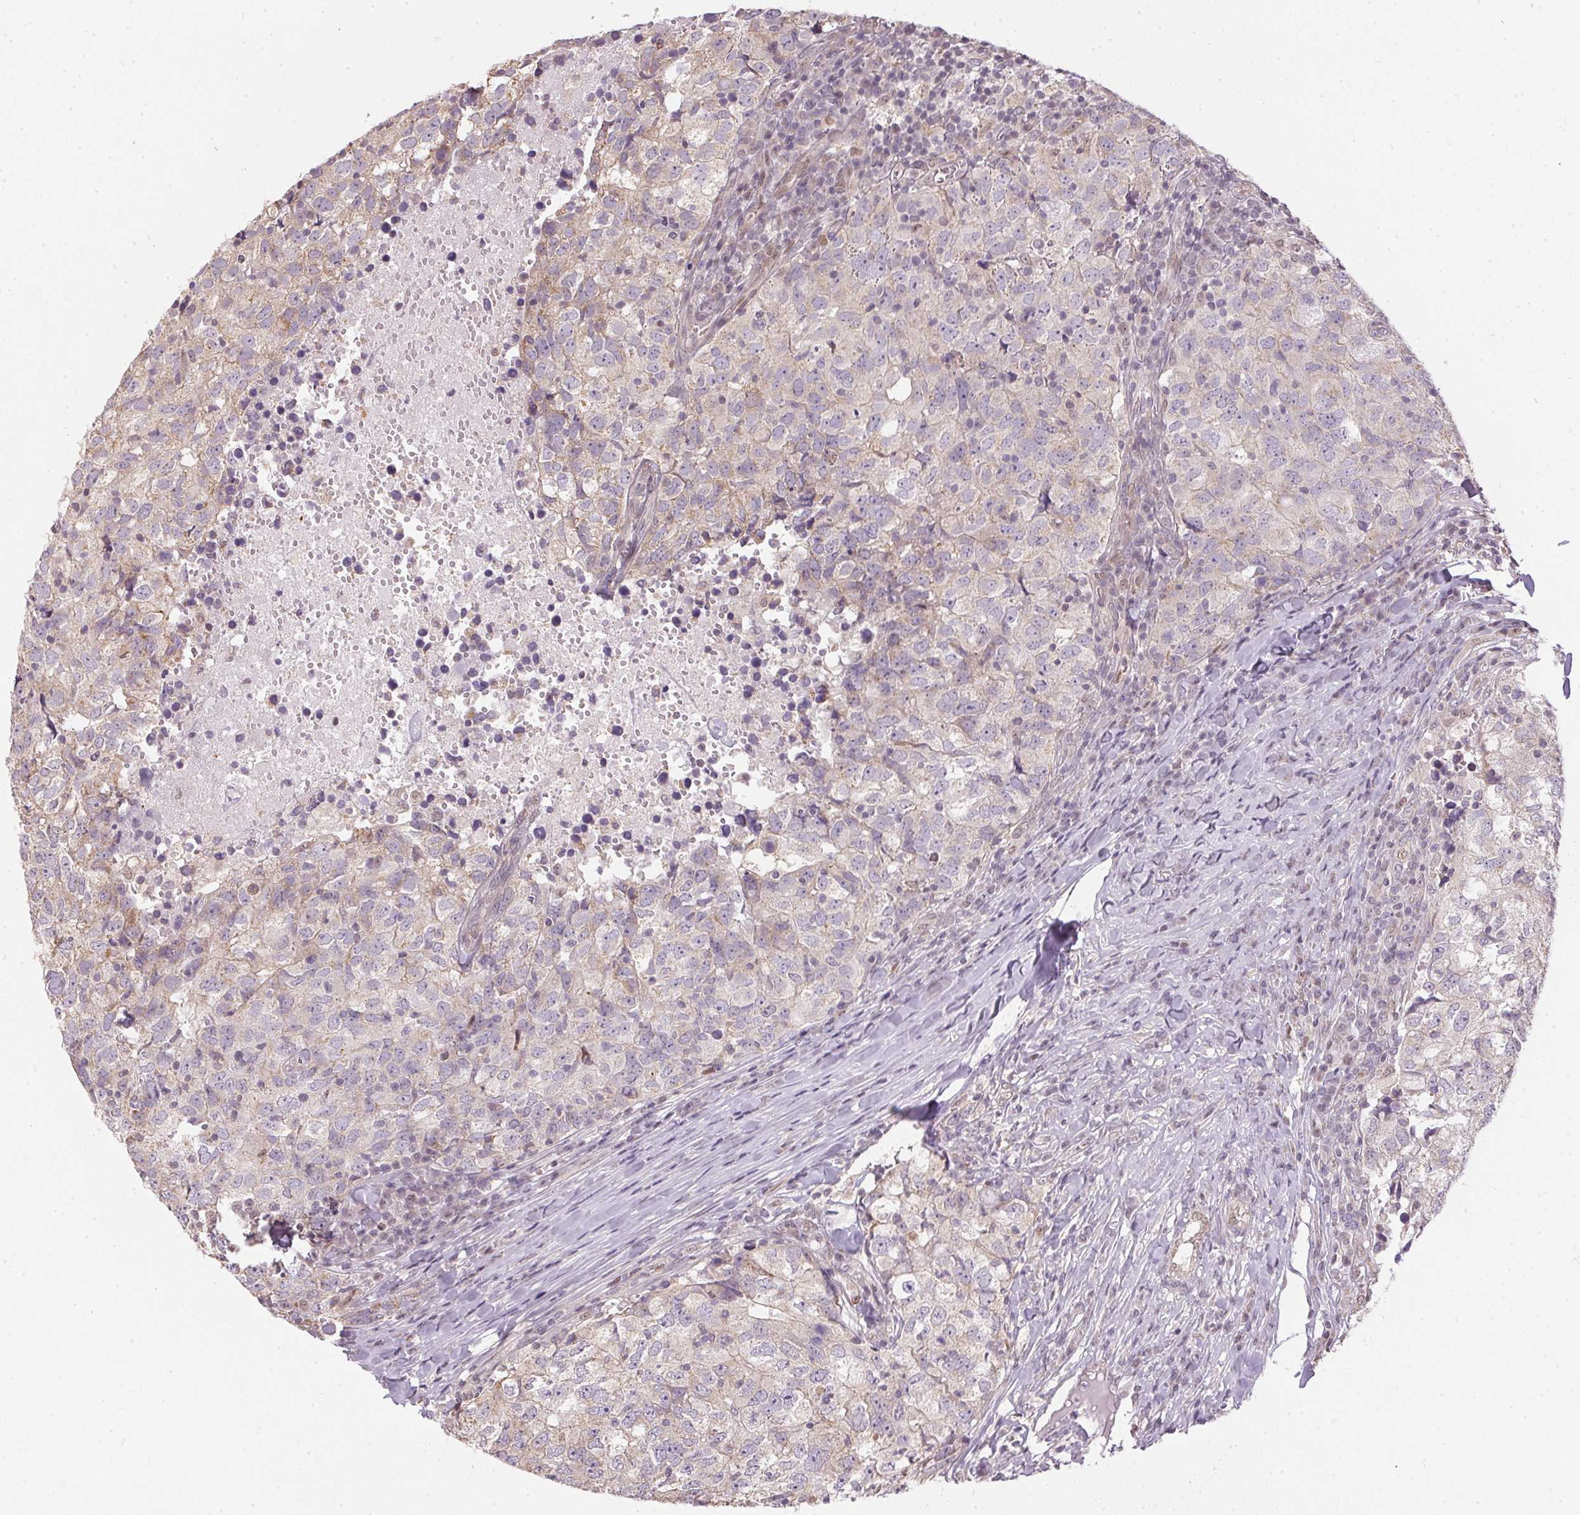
{"staining": {"intensity": "weak", "quantity": "<25%", "location": "cytoplasmic/membranous"}, "tissue": "breast cancer", "cell_type": "Tumor cells", "image_type": "cancer", "snomed": [{"axis": "morphology", "description": "Duct carcinoma"}, {"axis": "topography", "description": "Breast"}], "caption": "Immunohistochemistry of human breast cancer (intraductal carcinoma) shows no positivity in tumor cells.", "gene": "SC5D", "patient": {"sex": "female", "age": 30}}